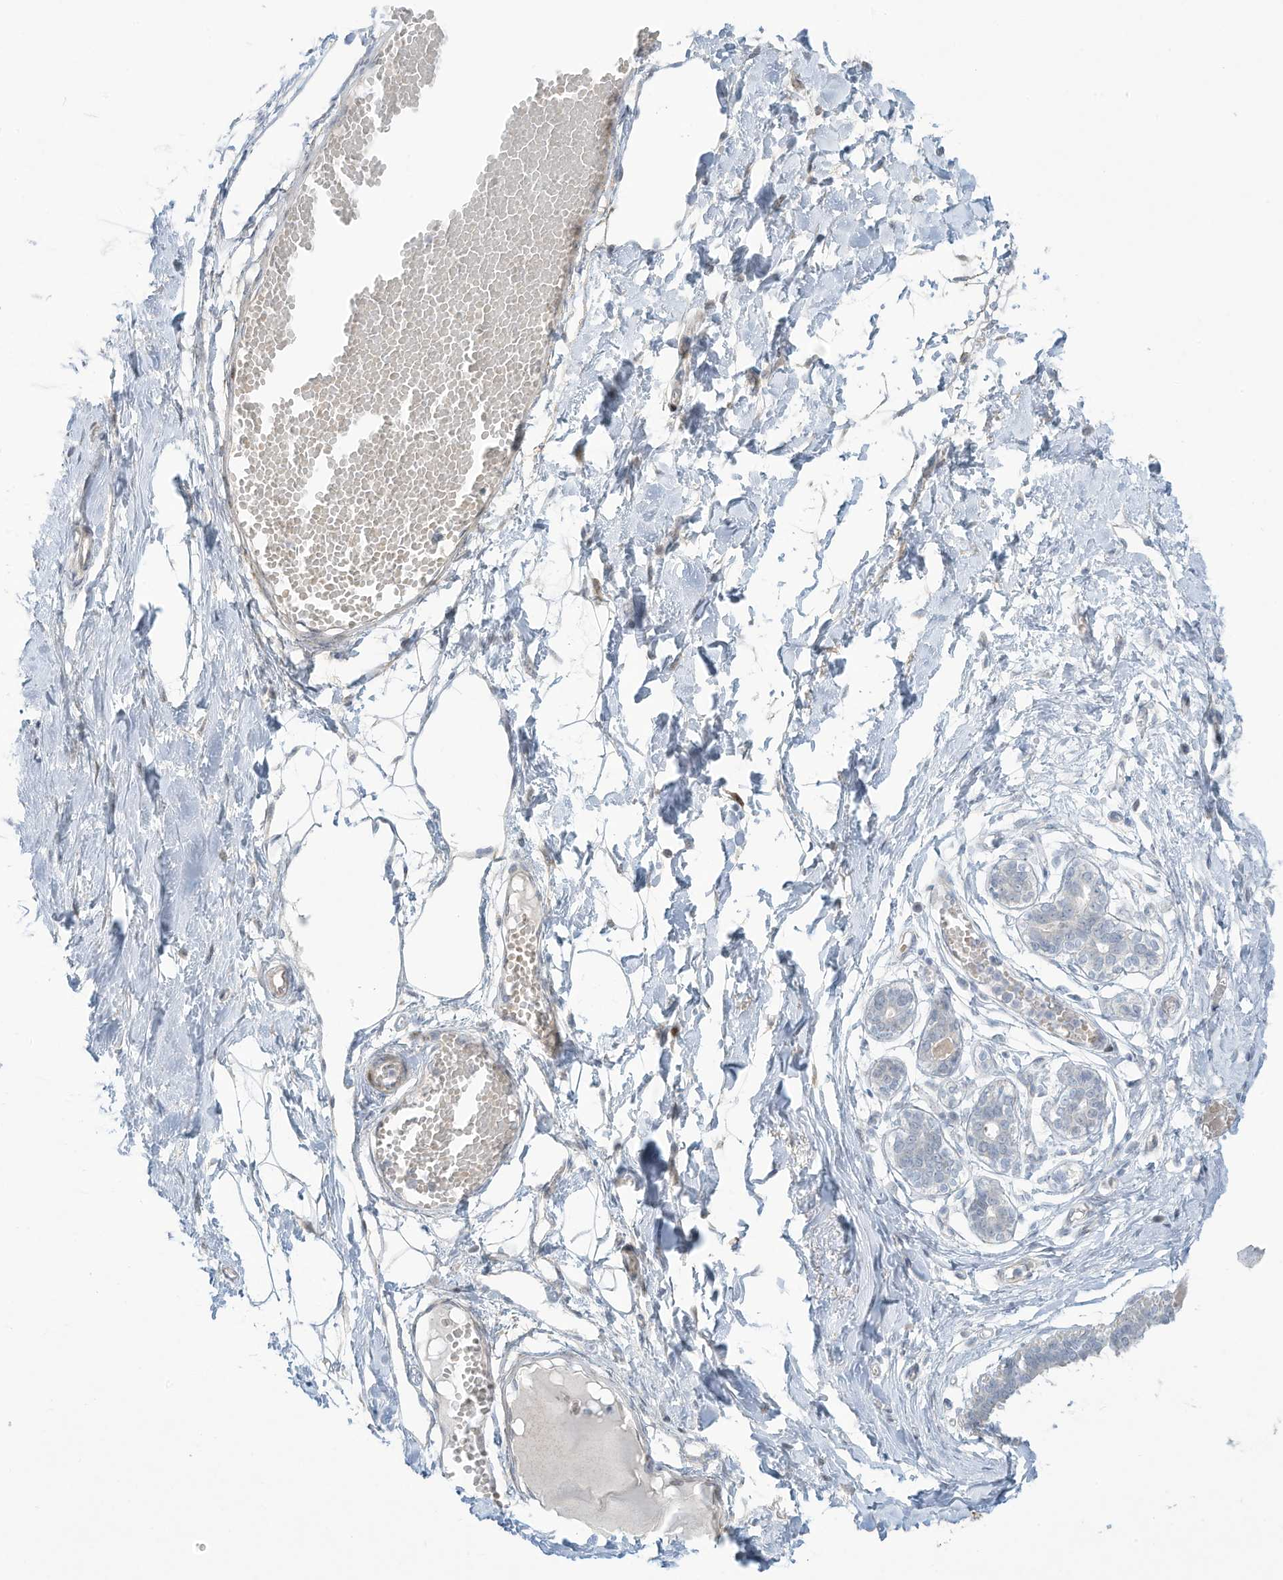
{"staining": {"intensity": "negative", "quantity": "none", "location": "none"}, "tissue": "breast", "cell_type": "Adipocytes", "image_type": "normal", "snomed": [{"axis": "morphology", "description": "Normal tissue, NOS"}, {"axis": "topography", "description": "Breast"}], "caption": "The image shows no staining of adipocytes in normal breast.", "gene": "PAX6", "patient": {"sex": "female", "age": 27}}